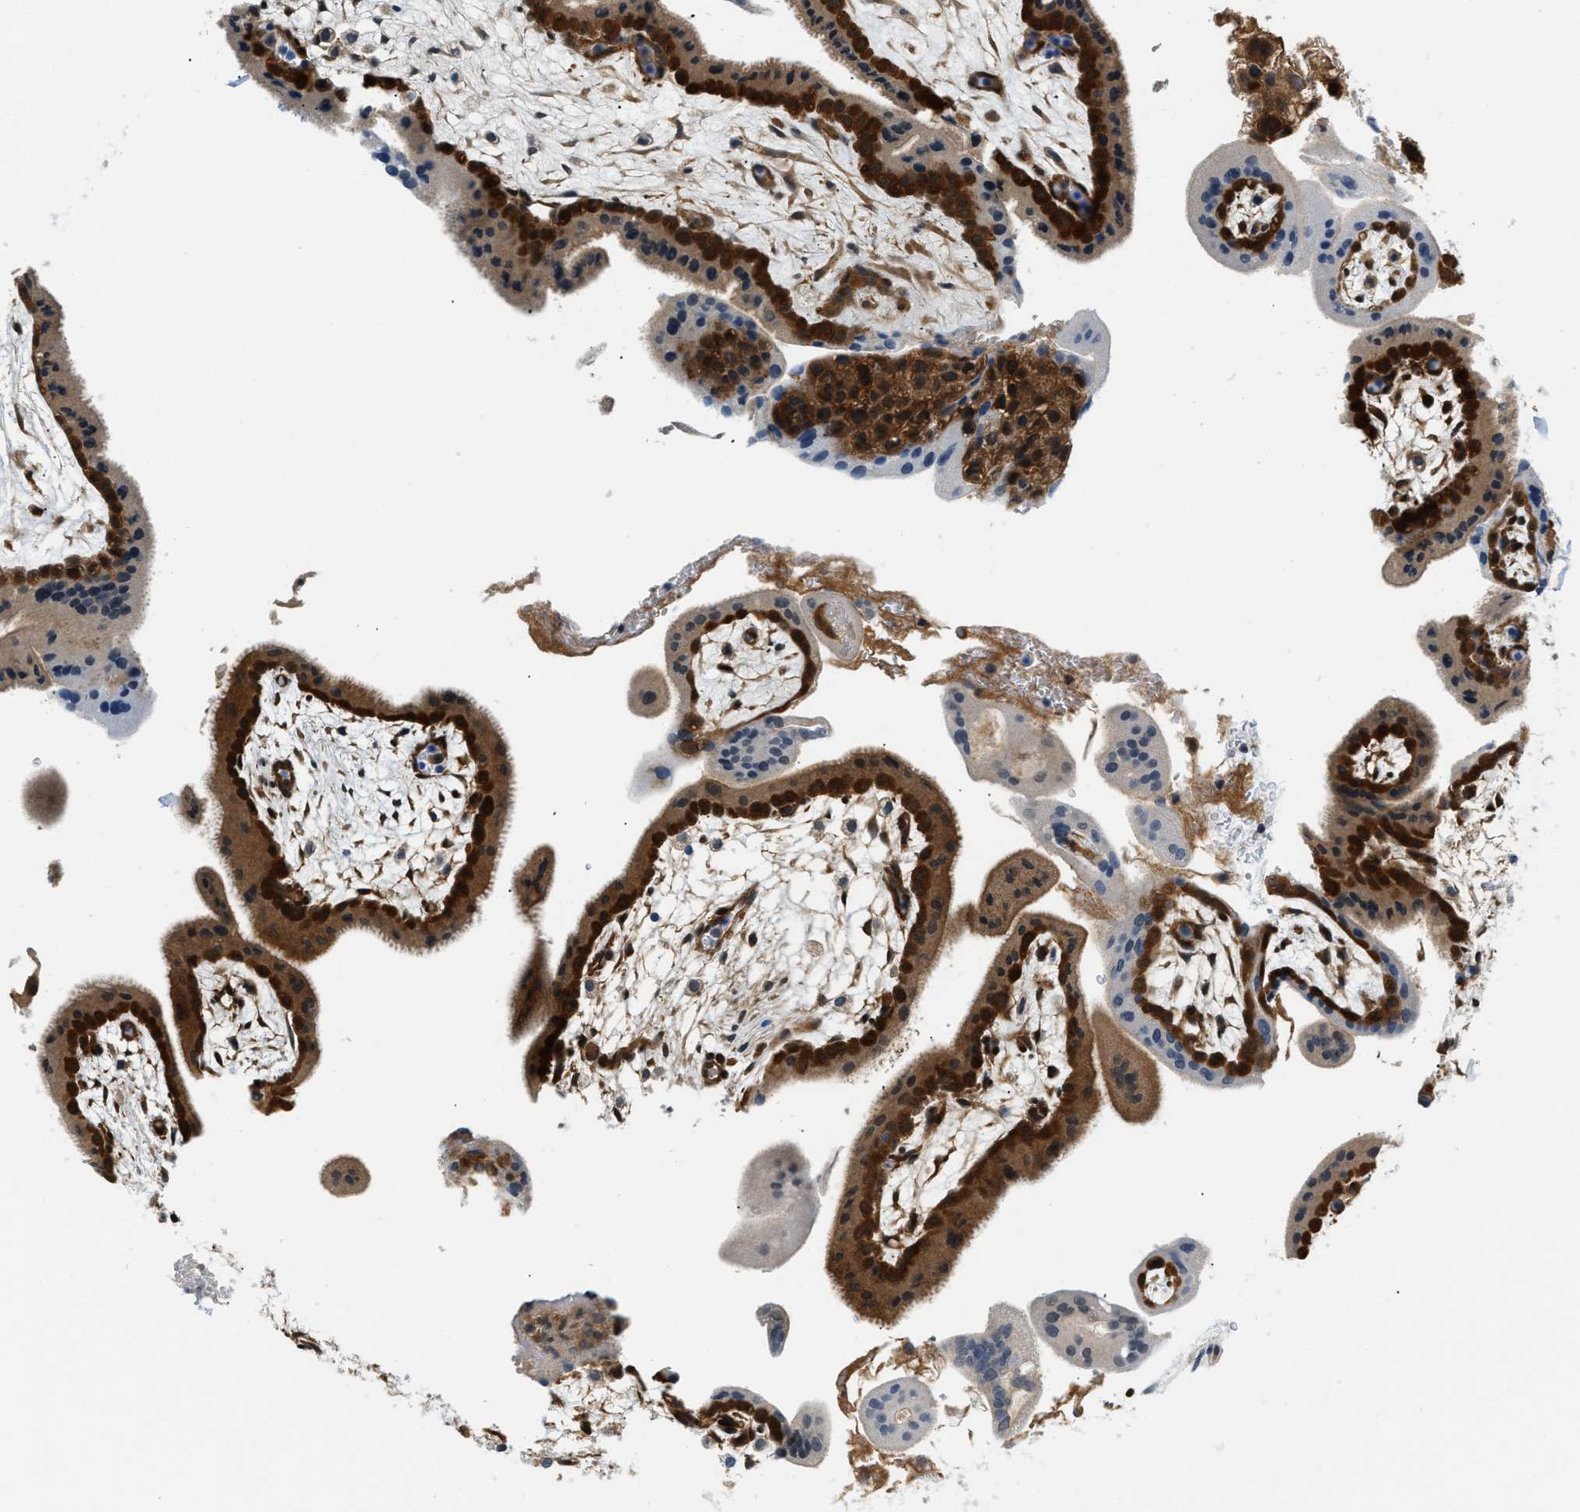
{"staining": {"intensity": "moderate", "quantity": ">75%", "location": "cytoplasmic/membranous,nuclear"}, "tissue": "placenta", "cell_type": "Decidual cells", "image_type": "normal", "snomed": [{"axis": "morphology", "description": "Normal tissue, NOS"}, {"axis": "topography", "description": "Placenta"}], "caption": "Immunohistochemical staining of normal human placenta shows moderate cytoplasmic/membranous,nuclear protein staining in about >75% of decidual cells. Nuclei are stained in blue.", "gene": "EIF4EBP2", "patient": {"sex": "female", "age": 35}}